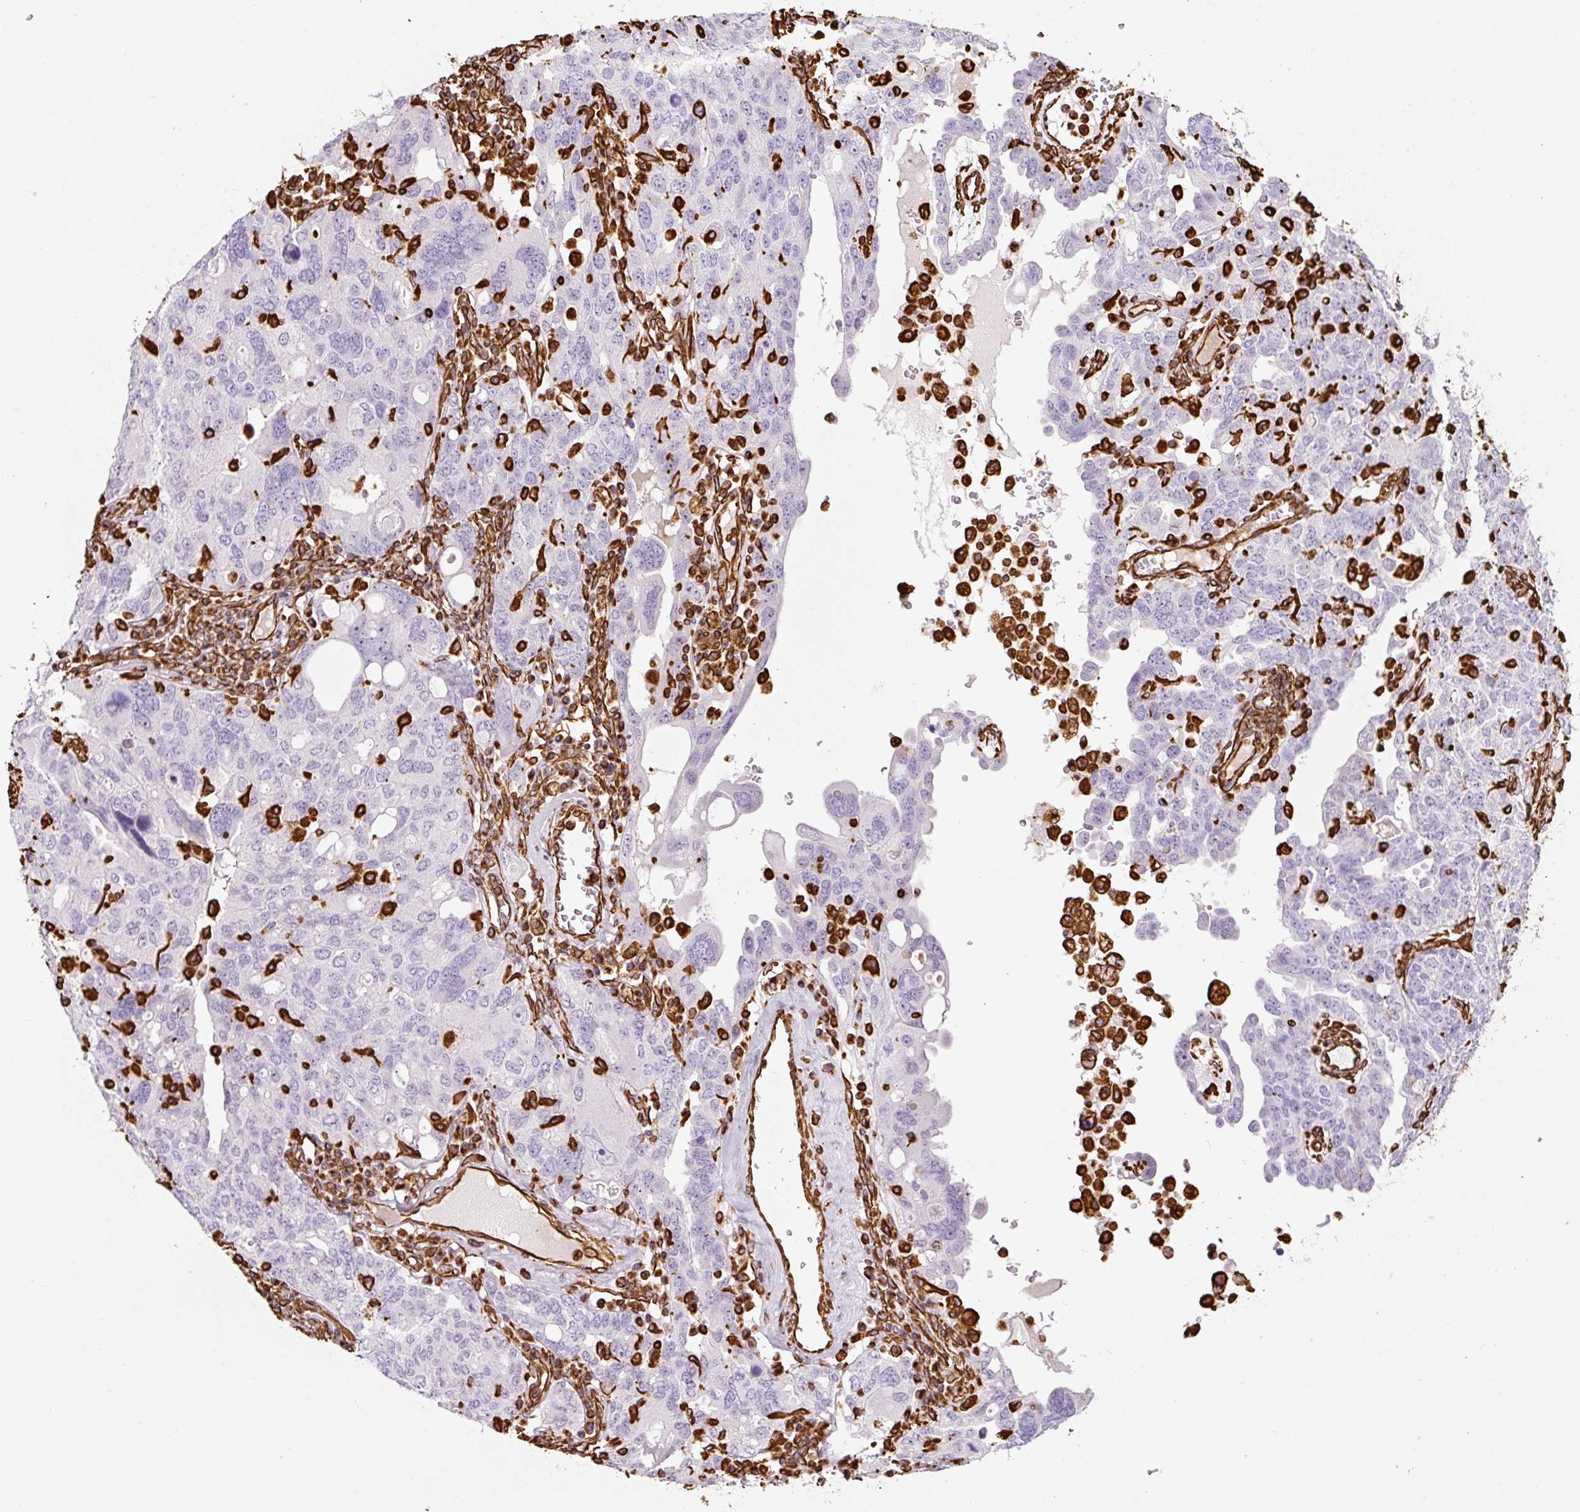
{"staining": {"intensity": "negative", "quantity": "none", "location": "none"}, "tissue": "ovarian cancer", "cell_type": "Tumor cells", "image_type": "cancer", "snomed": [{"axis": "morphology", "description": "Carcinoma, endometroid"}, {"axis": "topography", "description": "Ovary"}], "caption": "Image shows no protein positivity in tumor cells of ovarian cancer (endometroid carcinoma) tissue.", "gene": "VIM", "patient": {"sex": "female", "age": 62}}